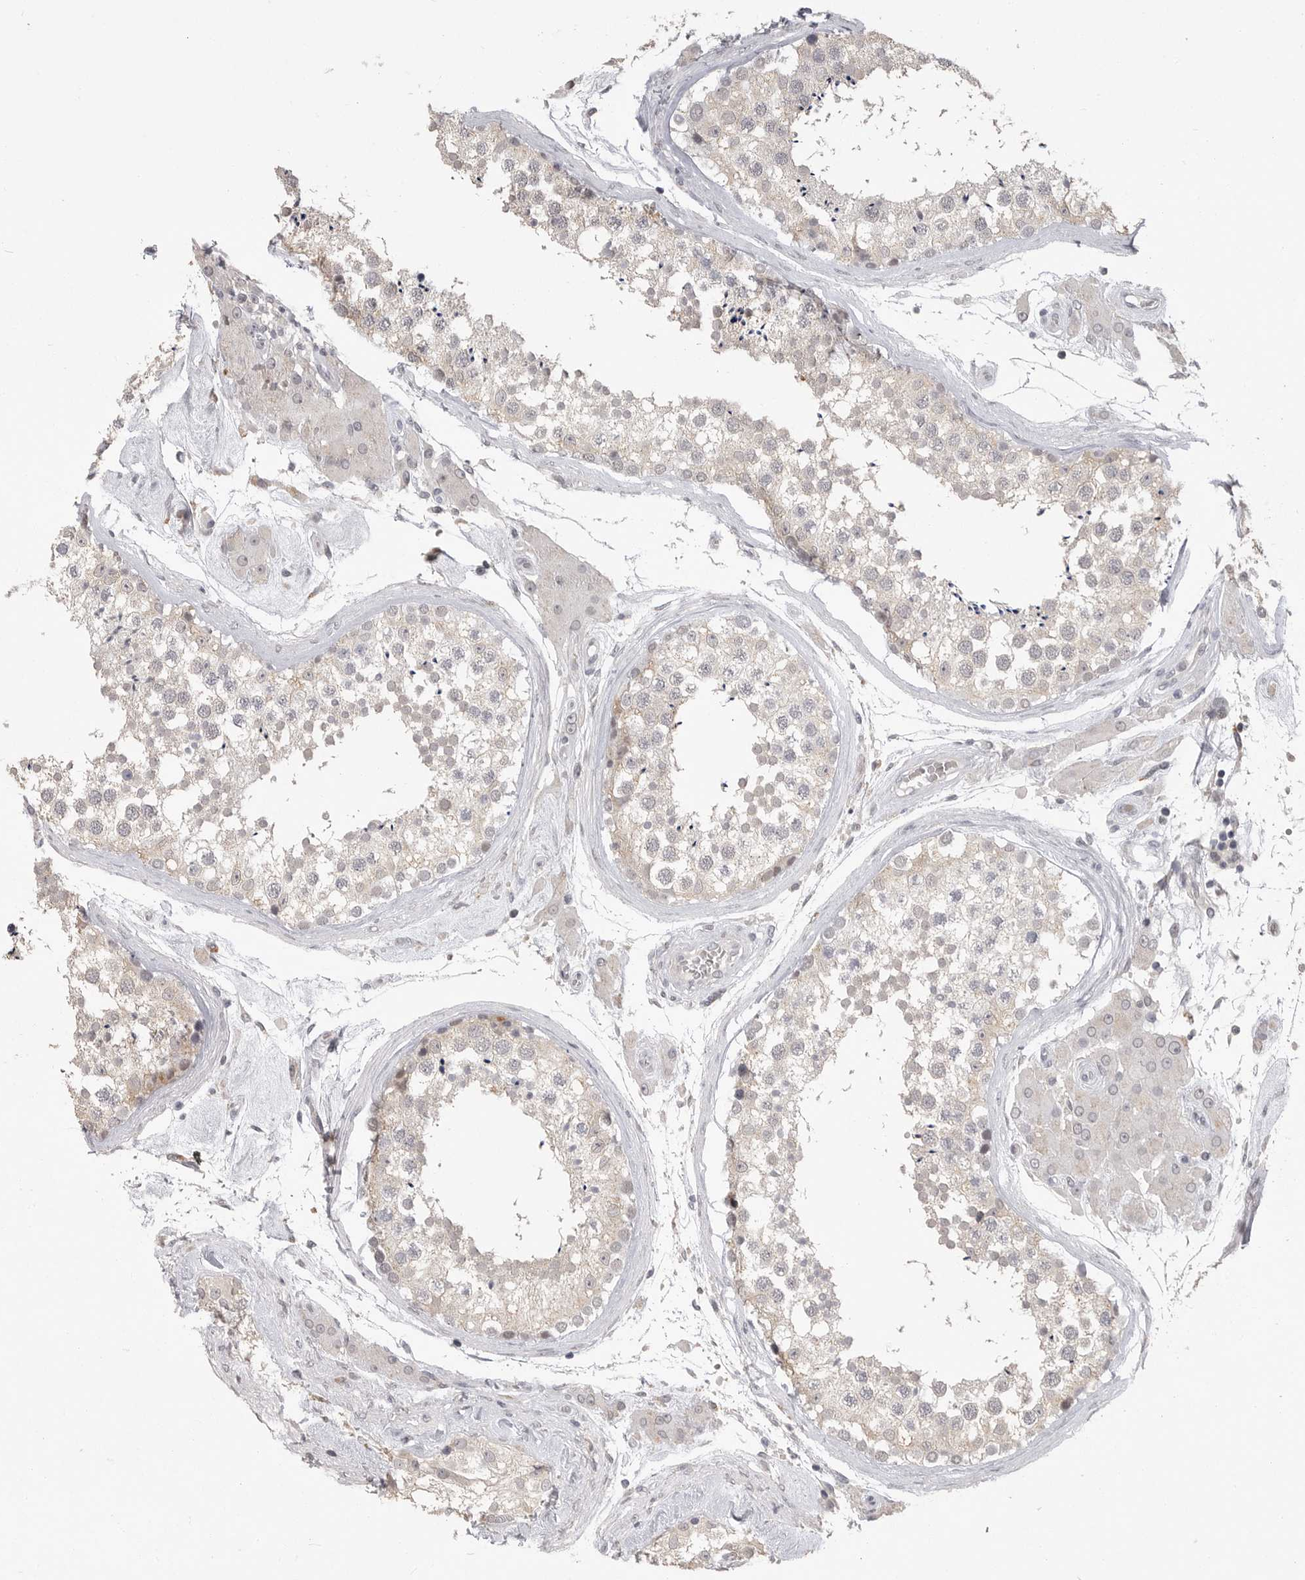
{"staining": {"intensity": "negative", "quantity": "none", "location": "none"}, "tissue": "testis", "cell_type": "Cells in seminiferous ducts", "image_type": "normal", "snomed": [{"axis": "morphology", "description": "Normal tissue, NOS"}, {"axis": "topography", "description": "Testis"}], "caption": "A micrograph of testis stained for a protein exhibits no brown staining in cells in seminiferous ducts.", "gene": "PLEKHF1", "patient": {"sex": "male", "age": 46}}